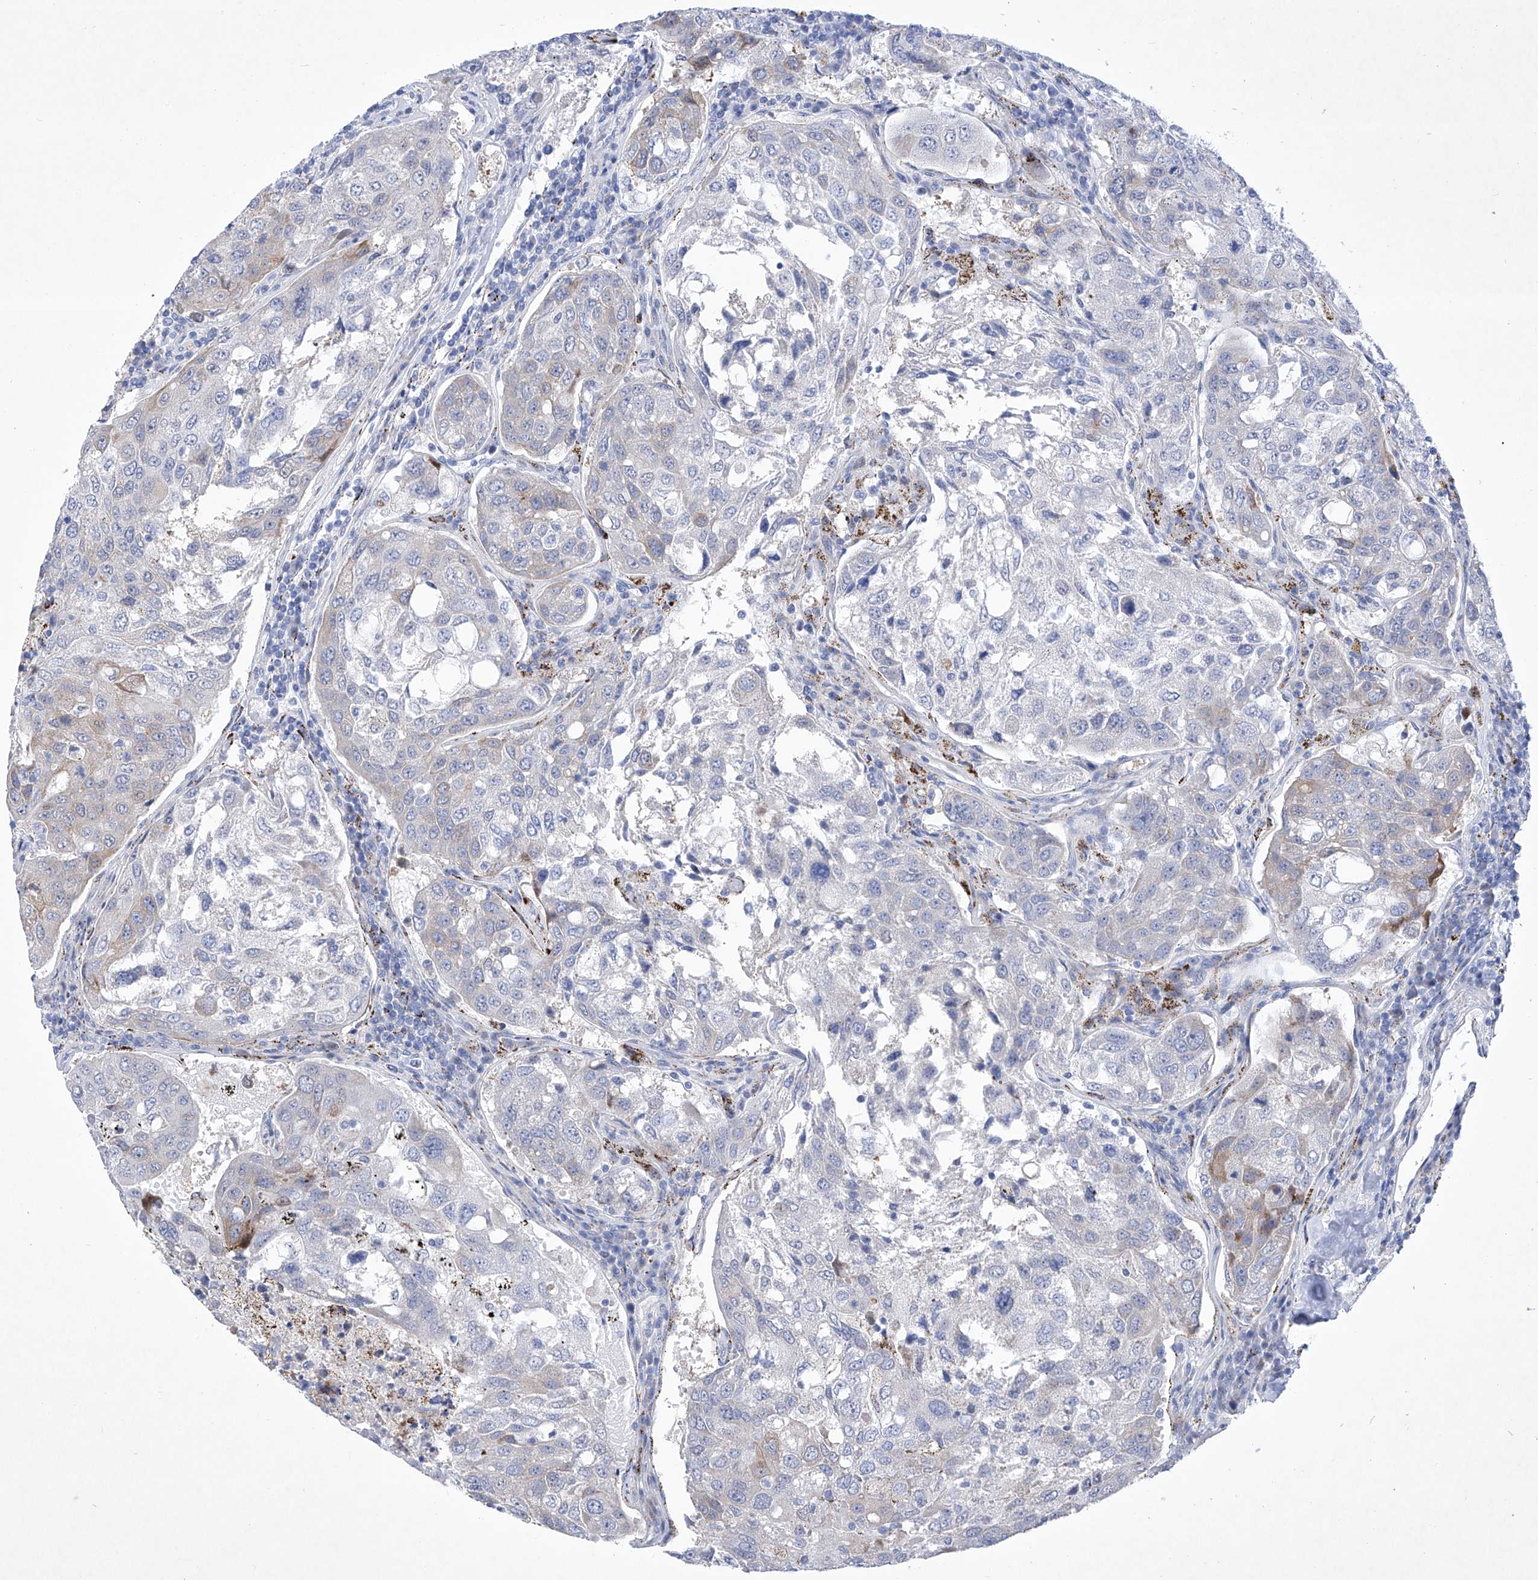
{"staining": {"intensity": "moderate", "quantity": "<25%", "location": "cytoplasmic/membranous"}, "tissue": "urothelial cancer", "cell_type": "Tumor cells", "image_type": "cancer", "snomed": [{"axis": "morphology", "description": "Urothelial carcinoma, High grade"}, {"axis": "topography", "description": "Lymph node"}, {"axis": "topography", "description": "Urinary bladder"}], "caption": "Protein analysis of urothelial cancer tissue exhibits moderate cytoplasmic/membranous staining in about <25% of tumor cells. The protein is shown in brown color, while the nuclei are stained blue.", "gene": "C1orf87", "patient": {"sex": "male", "age": 51}}